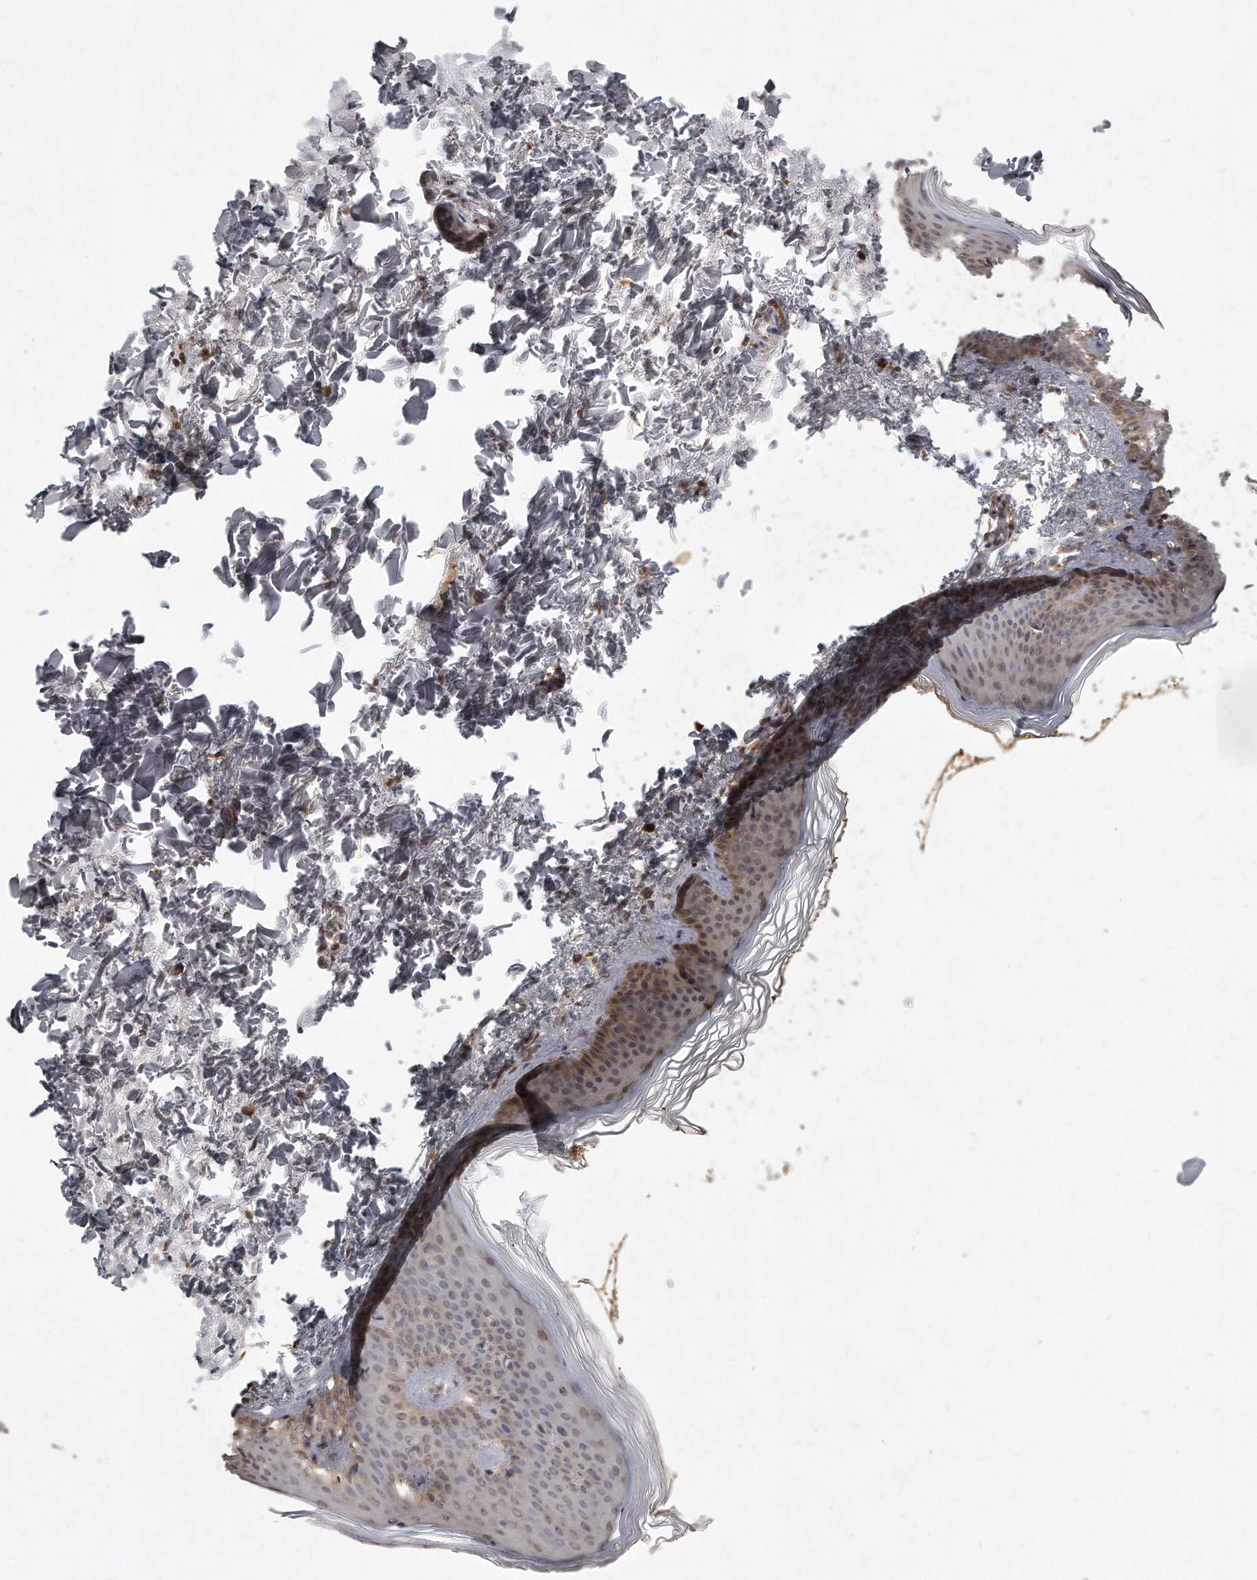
{"staining": {"intensity": "negative", "quantity": "none", "location": "none"}, "tissue": "skin", "cell_type": "Fibroblasts", "image_type": "normal", "snomed": [{"axis": "morphology", "description": "Normal tissue, NOS"}, {"axis": "topography", "description": "Skin"}], "caption": "This is an immunohistochemistry histopathology image of unremarkable human skin. There is no expression in fibroblasts.", "gene": "LGALS8", "patient": {"sex": "female", "age": 27}}